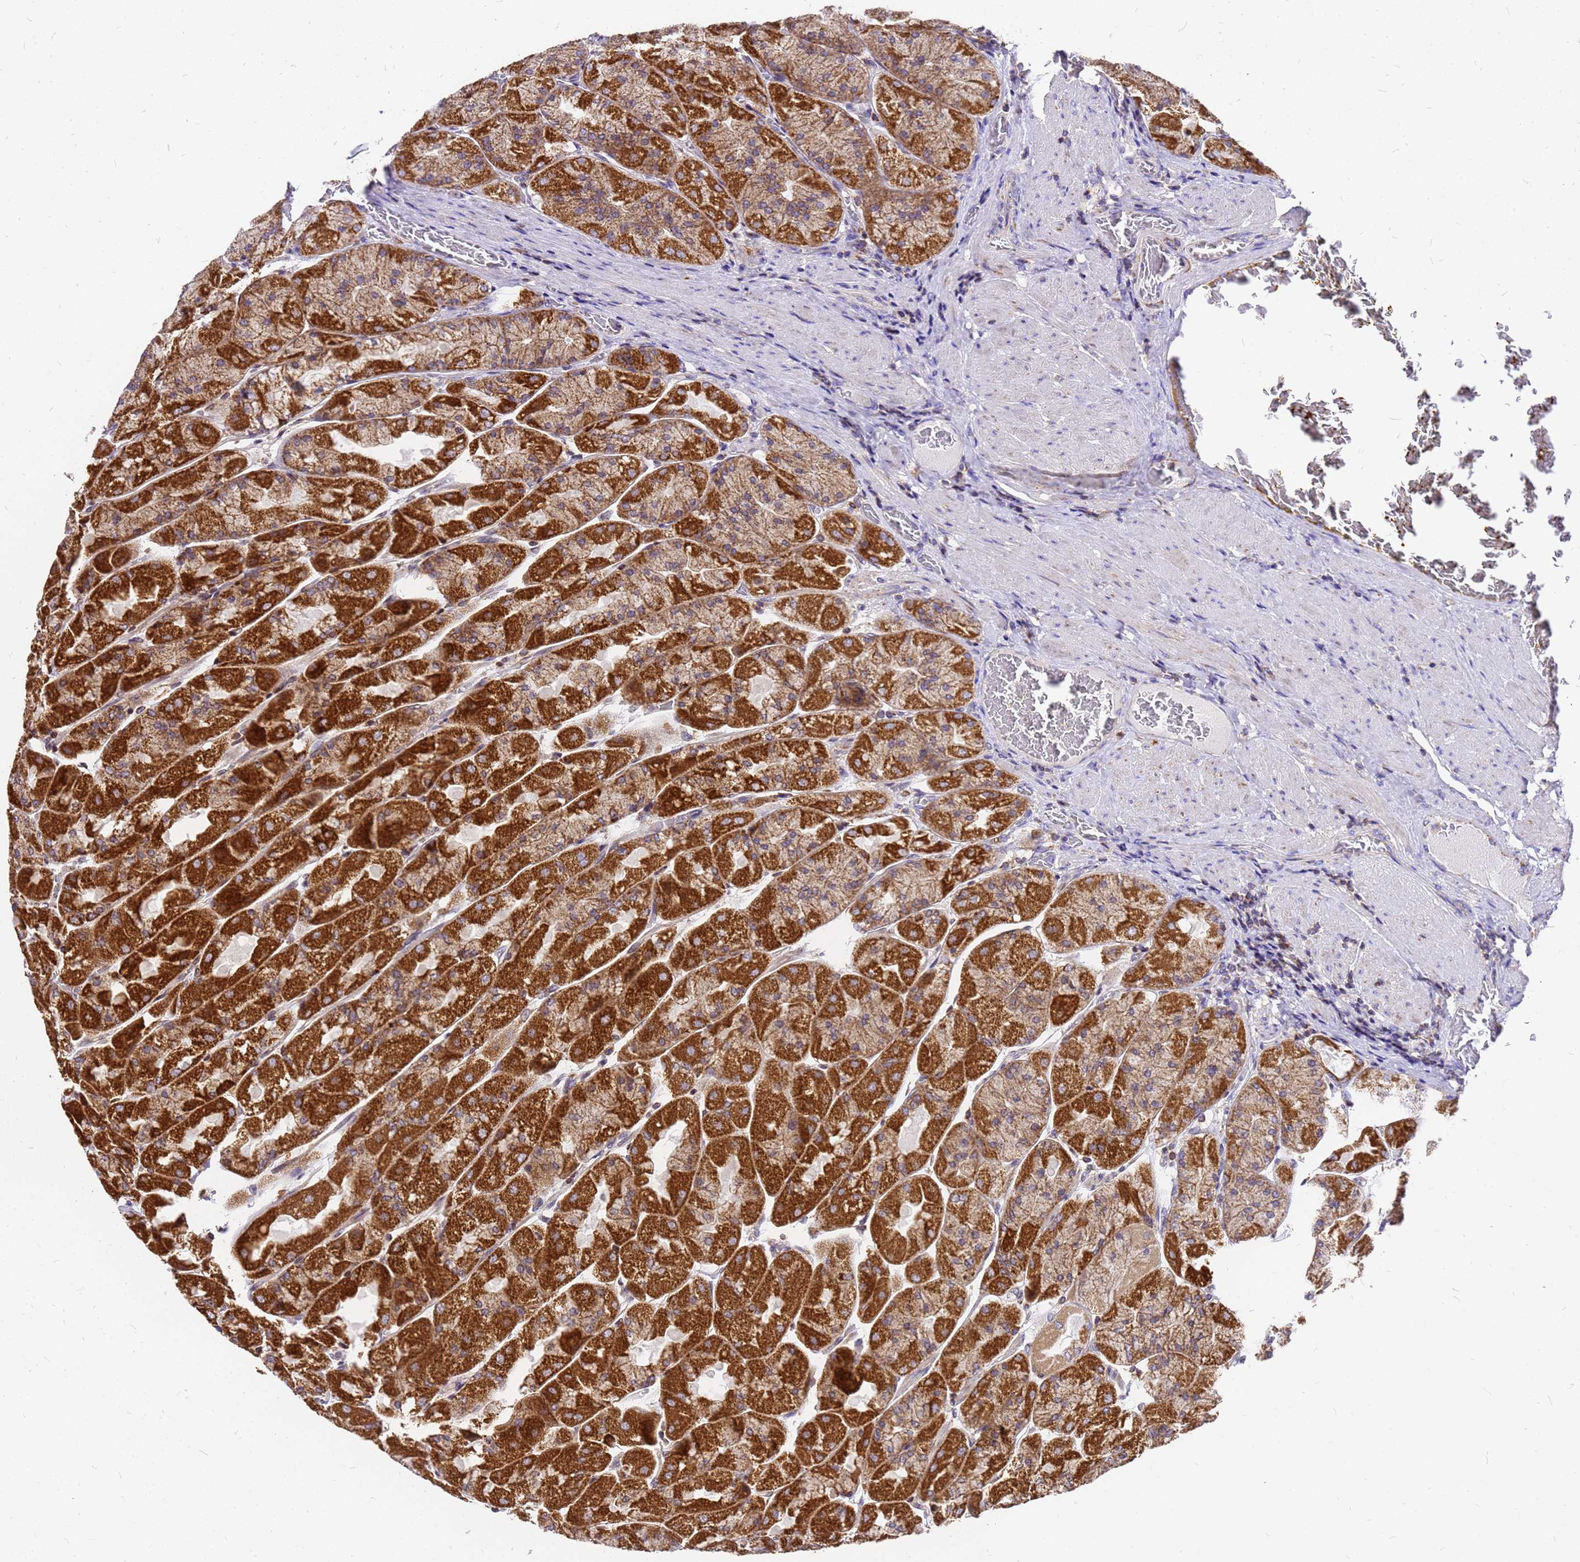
{"staining": {"intensity": "strong", "quantity": ">75%", "location": "cytoplasmic/membranous"}, "tissue": "stomach", "cell_type": "Glandular cells", "image_type": "normal", "snomed": [{"axis": "morphology", "description": "Normal tissue, NOS"}, {"axis": "topography", "description": "Stomach"}], "caption": "Glandular cells show high levels of strong cytoplasmic/membranous staining in about >75% of cells in benign human stomach.", "gene": "MRPS26", "patient": {"sex": "female", "age": 61}}